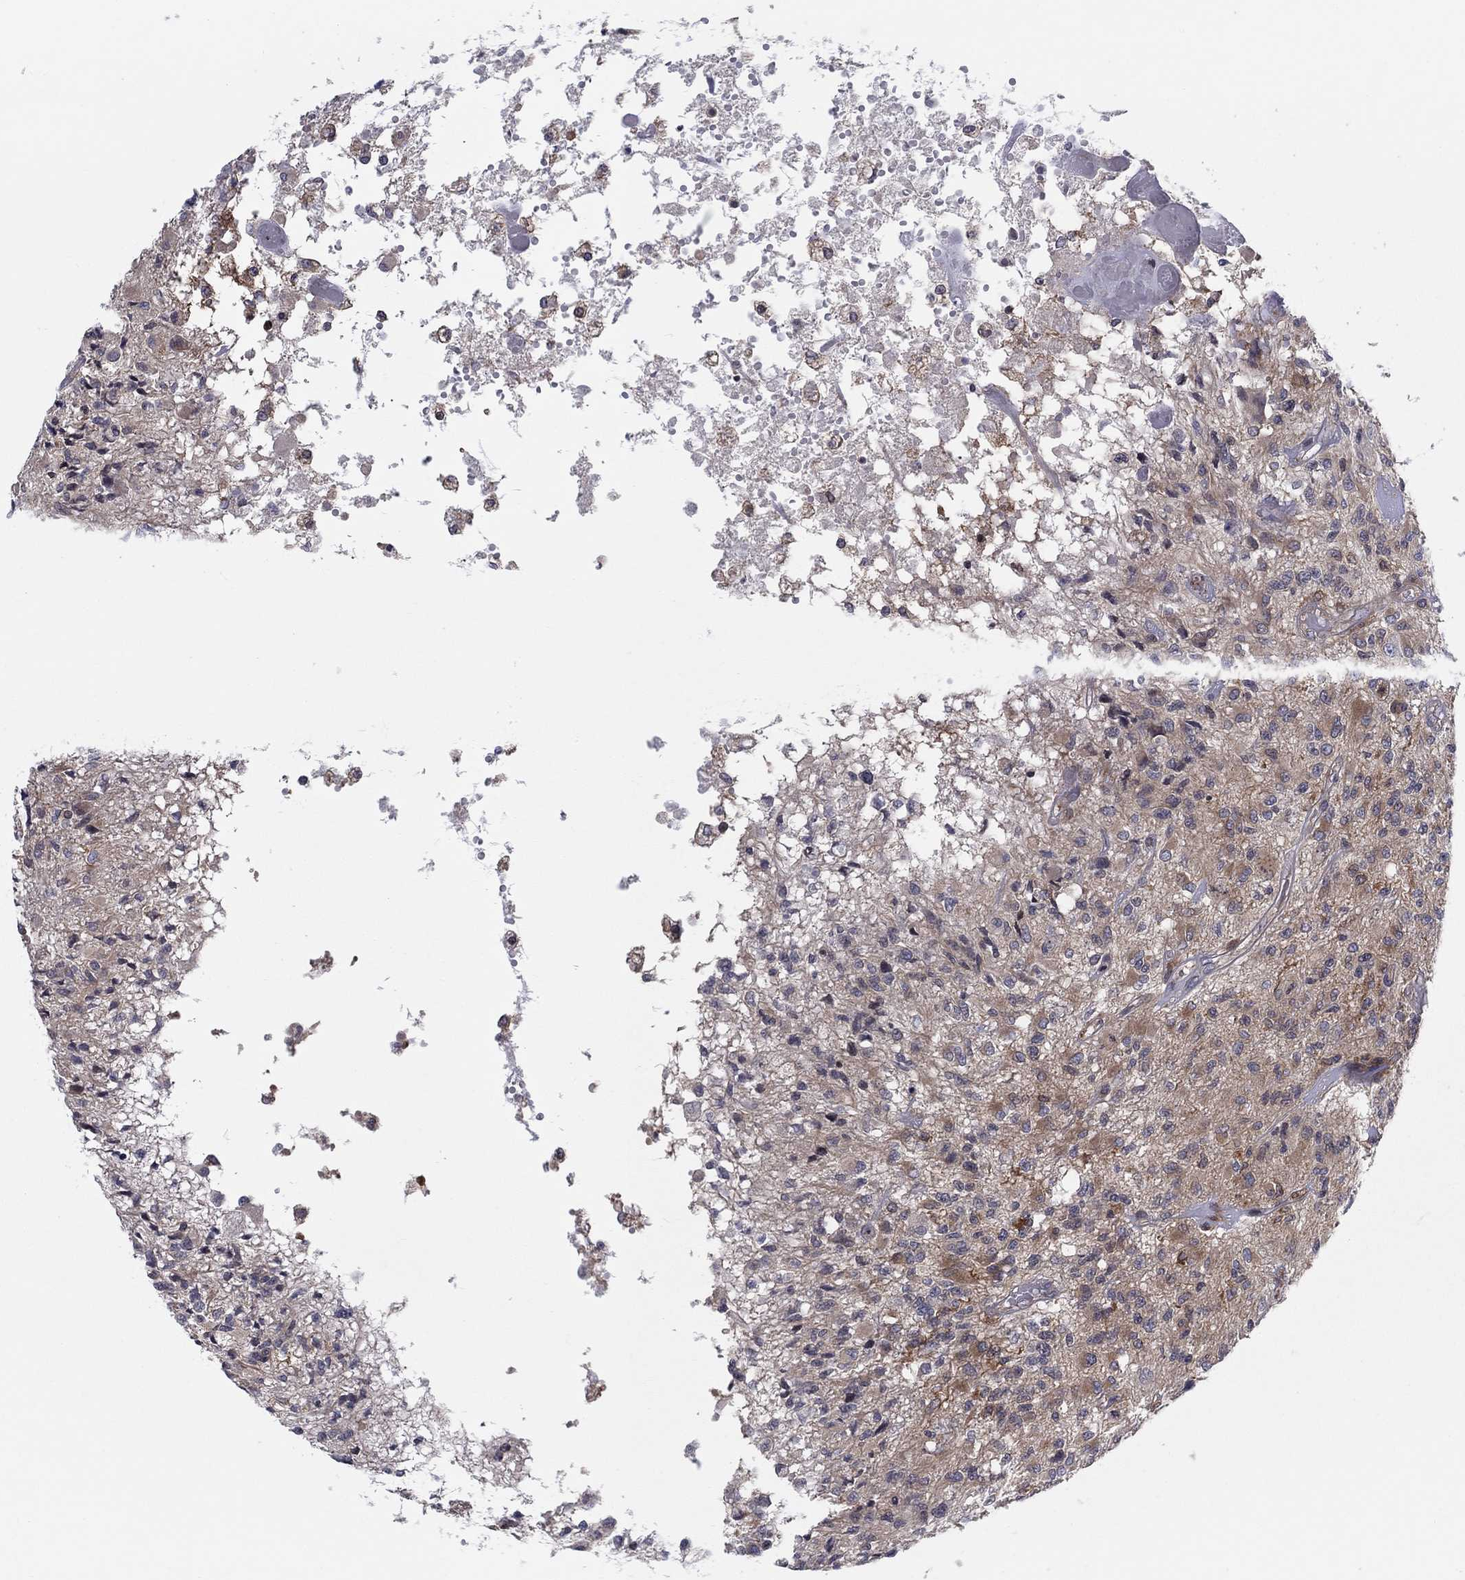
{"staining": {"intensity": "weak", "quantity": "25%-75%", "location": "cytoplasmic/membranous"}, "tissue": "glioma", "cell_type": "Tumor cells", "image_type": "cancer", "snomed": [{"axis": "morphology", "description": "Glioma, malignant, High grade"}, {"axis": "topography", "description": "Brain"}], "caption": "High-power microscopy captured an immunohistochemistry image of glioma, revealing weak cytoplasmic/membranous staining in approximately 25%-75% of tumor cells. (Brightfield microscopy of DAB IHC at high magnification).", "gene": "ZNHIT3", "patient": {"sex": "female", "age": 63}}